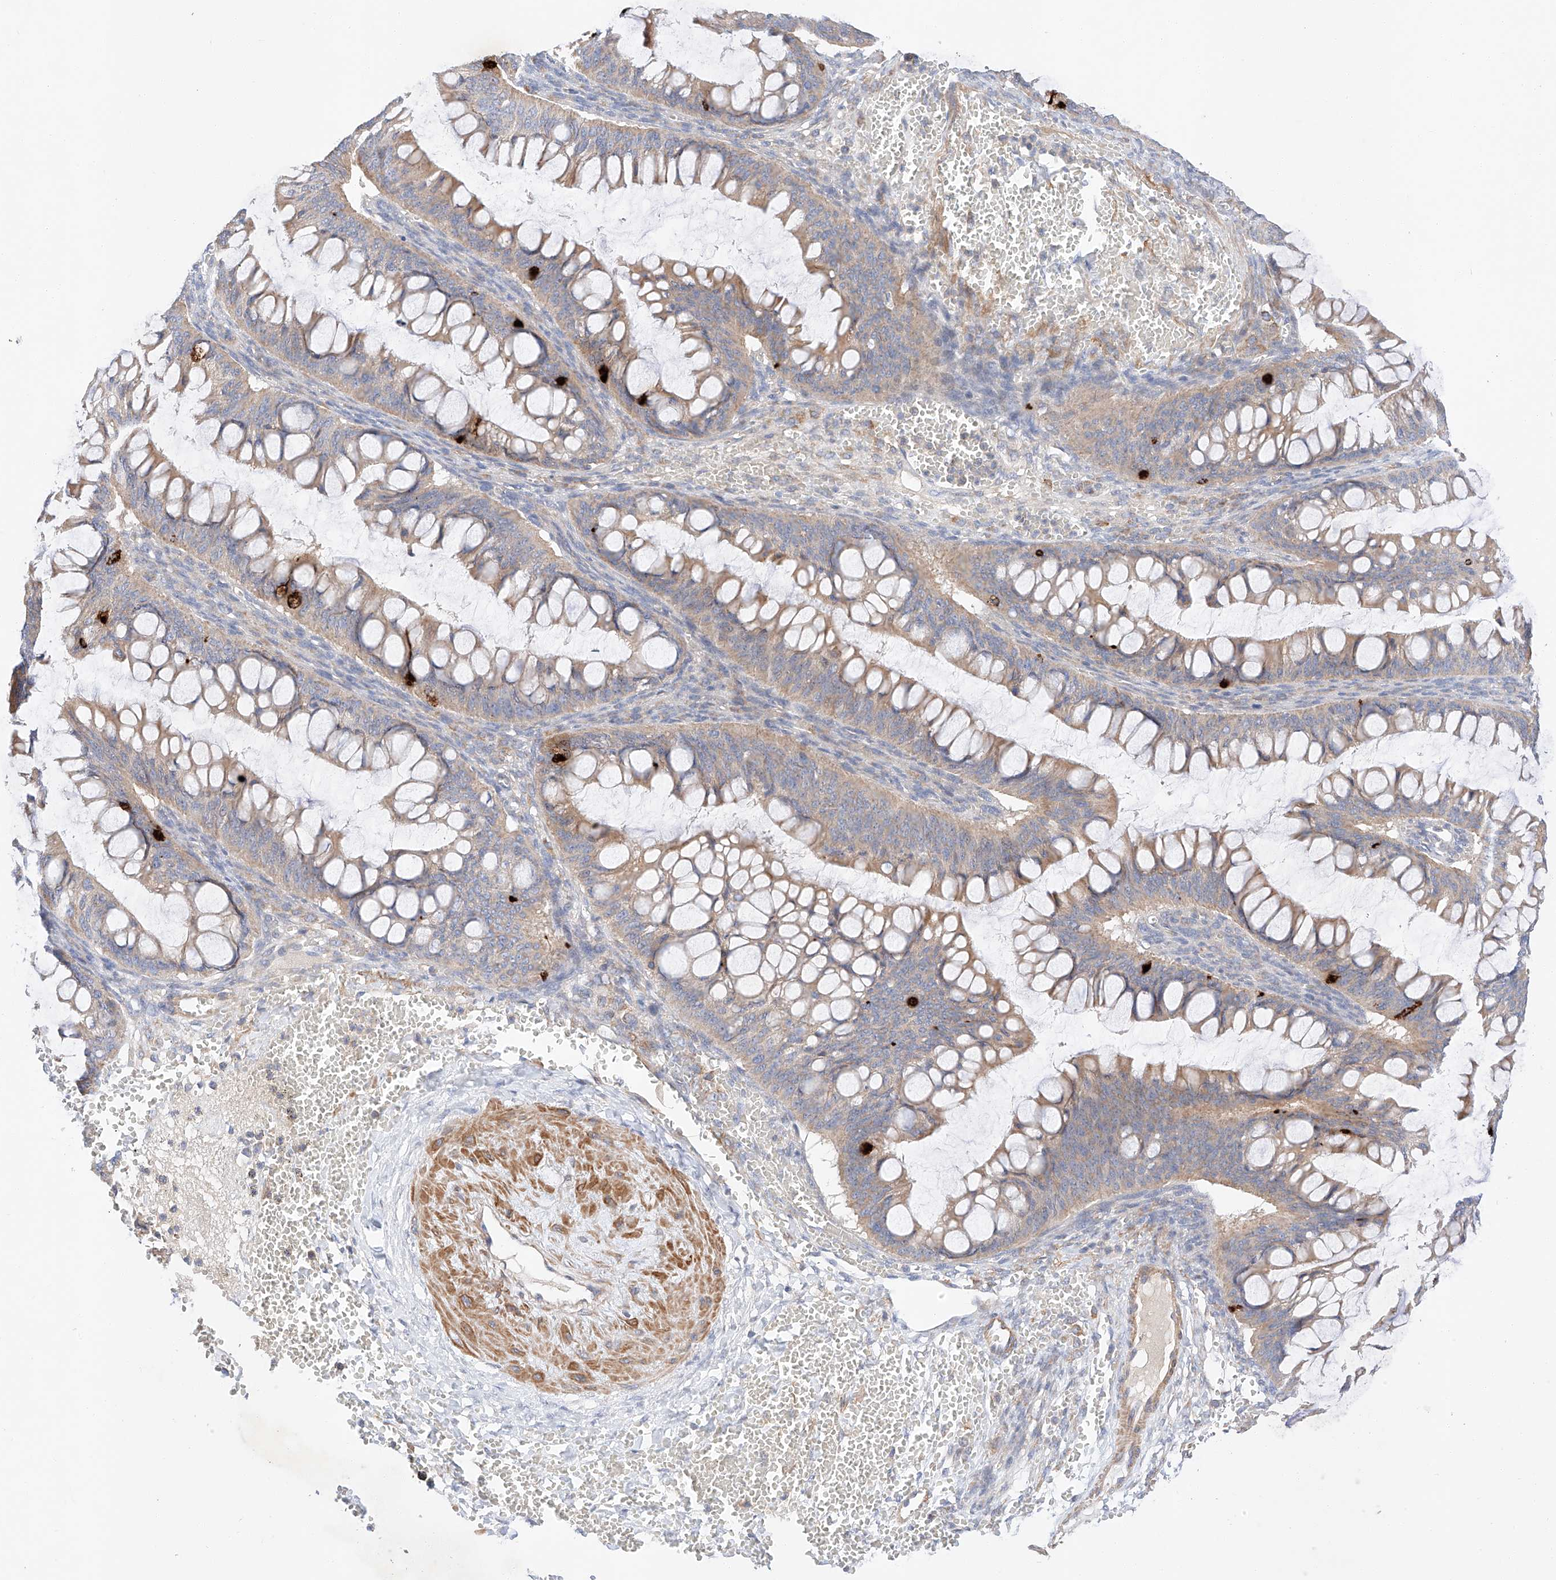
{"staining": {"intensity": "moderate", "quantity": ">75%", "location": "cytoplasmic/membranous"}, "tissue": "ovarian cancer", "cell_type": "Tumor cells", "image_type": "cancer", "snomed": [{"axis": "morphology", "description": "Cystadenocarcinoma, mucinous, NOS"}, {"axis": "topography", "description": "Ovary"}], "caption": "Human ovarian mucinous cystadenocarcinoma stained with a brown dye shows moderate cytoplasmic/membranous positive staining in about >75% of tumor cells.", "gene": "C6orf118", "patient": {"sex": "female", "age": 73}}